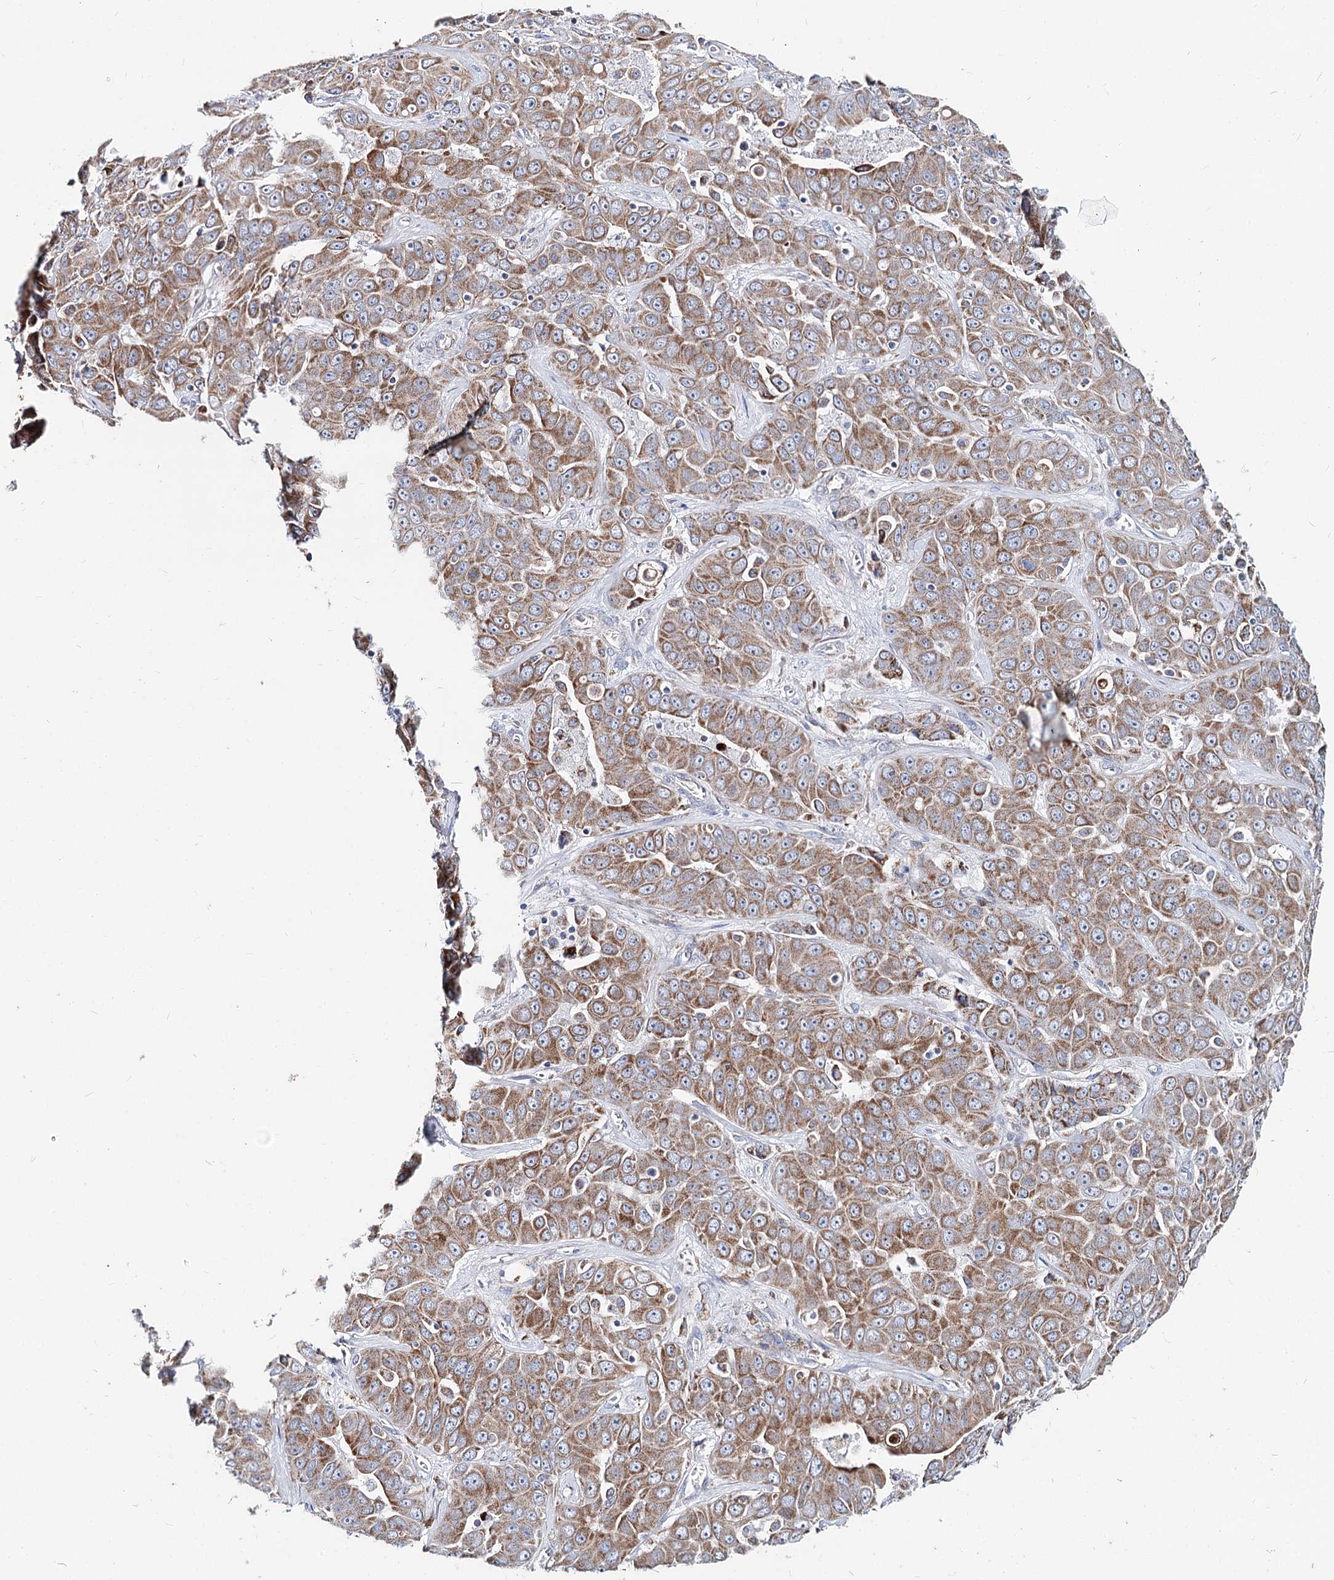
{"staining": {"intensity": "moderate", "quantity": ">75%", "location": "cytoplasmic/membranous"}, "tissue": "liver cancer", "cell_type": "Tumor cells", "image_type": "cancer", "snomed": [{"axis": "morphology", "description": "Cholangiocarcinoma"}, {"axis": "topography", "description": "Liver"}], "caption": "Immunohistochemical staining of liver cancer (cholangiocarcinoma) demonstrates medium levels of moderate cytoplasmic/membranous positivity in about >75% of tumor cells.", "gene": "MCCC2", "patient": {"sex": "female", "age": 52}}